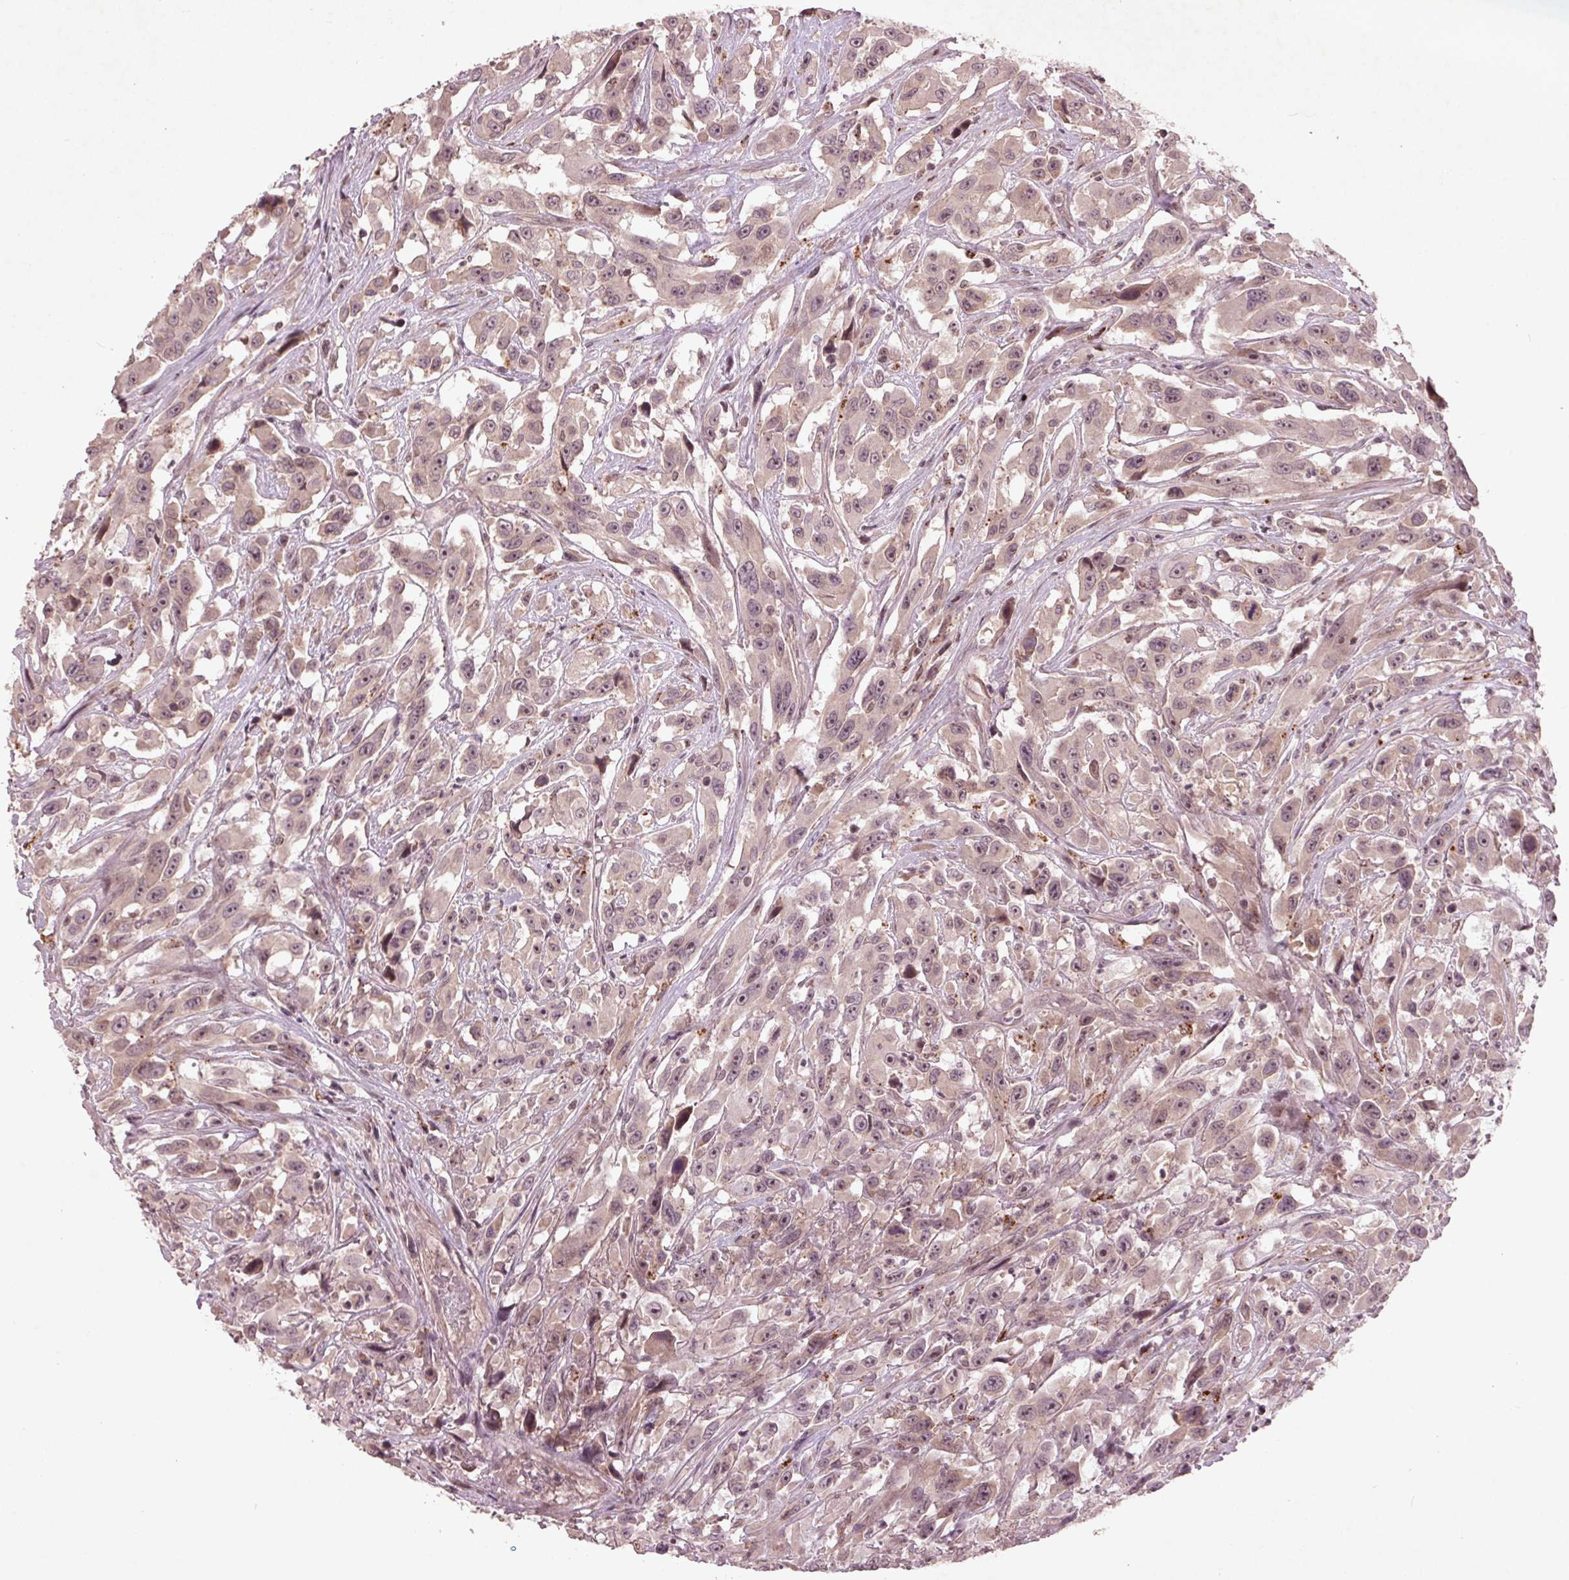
{"staining": {"intensity": "weak", "quantity": "<25%", "location": "cytoplasmic/membranous"}, "tissue": "urothelial cancer", "cell_type": "Tumor cells", "image_type": "cancer", "snomed": [{"axis": "morphology", "description": "Urothelial carcinoma, High grade"}, {"axis": "topography", "description": "Urinary bladder"}], "caption": "Tumor cells show no significant protein expression in urothelial cancer.", "gene": "CDKL4", "patient": {"sex": "male", "age": 53}}